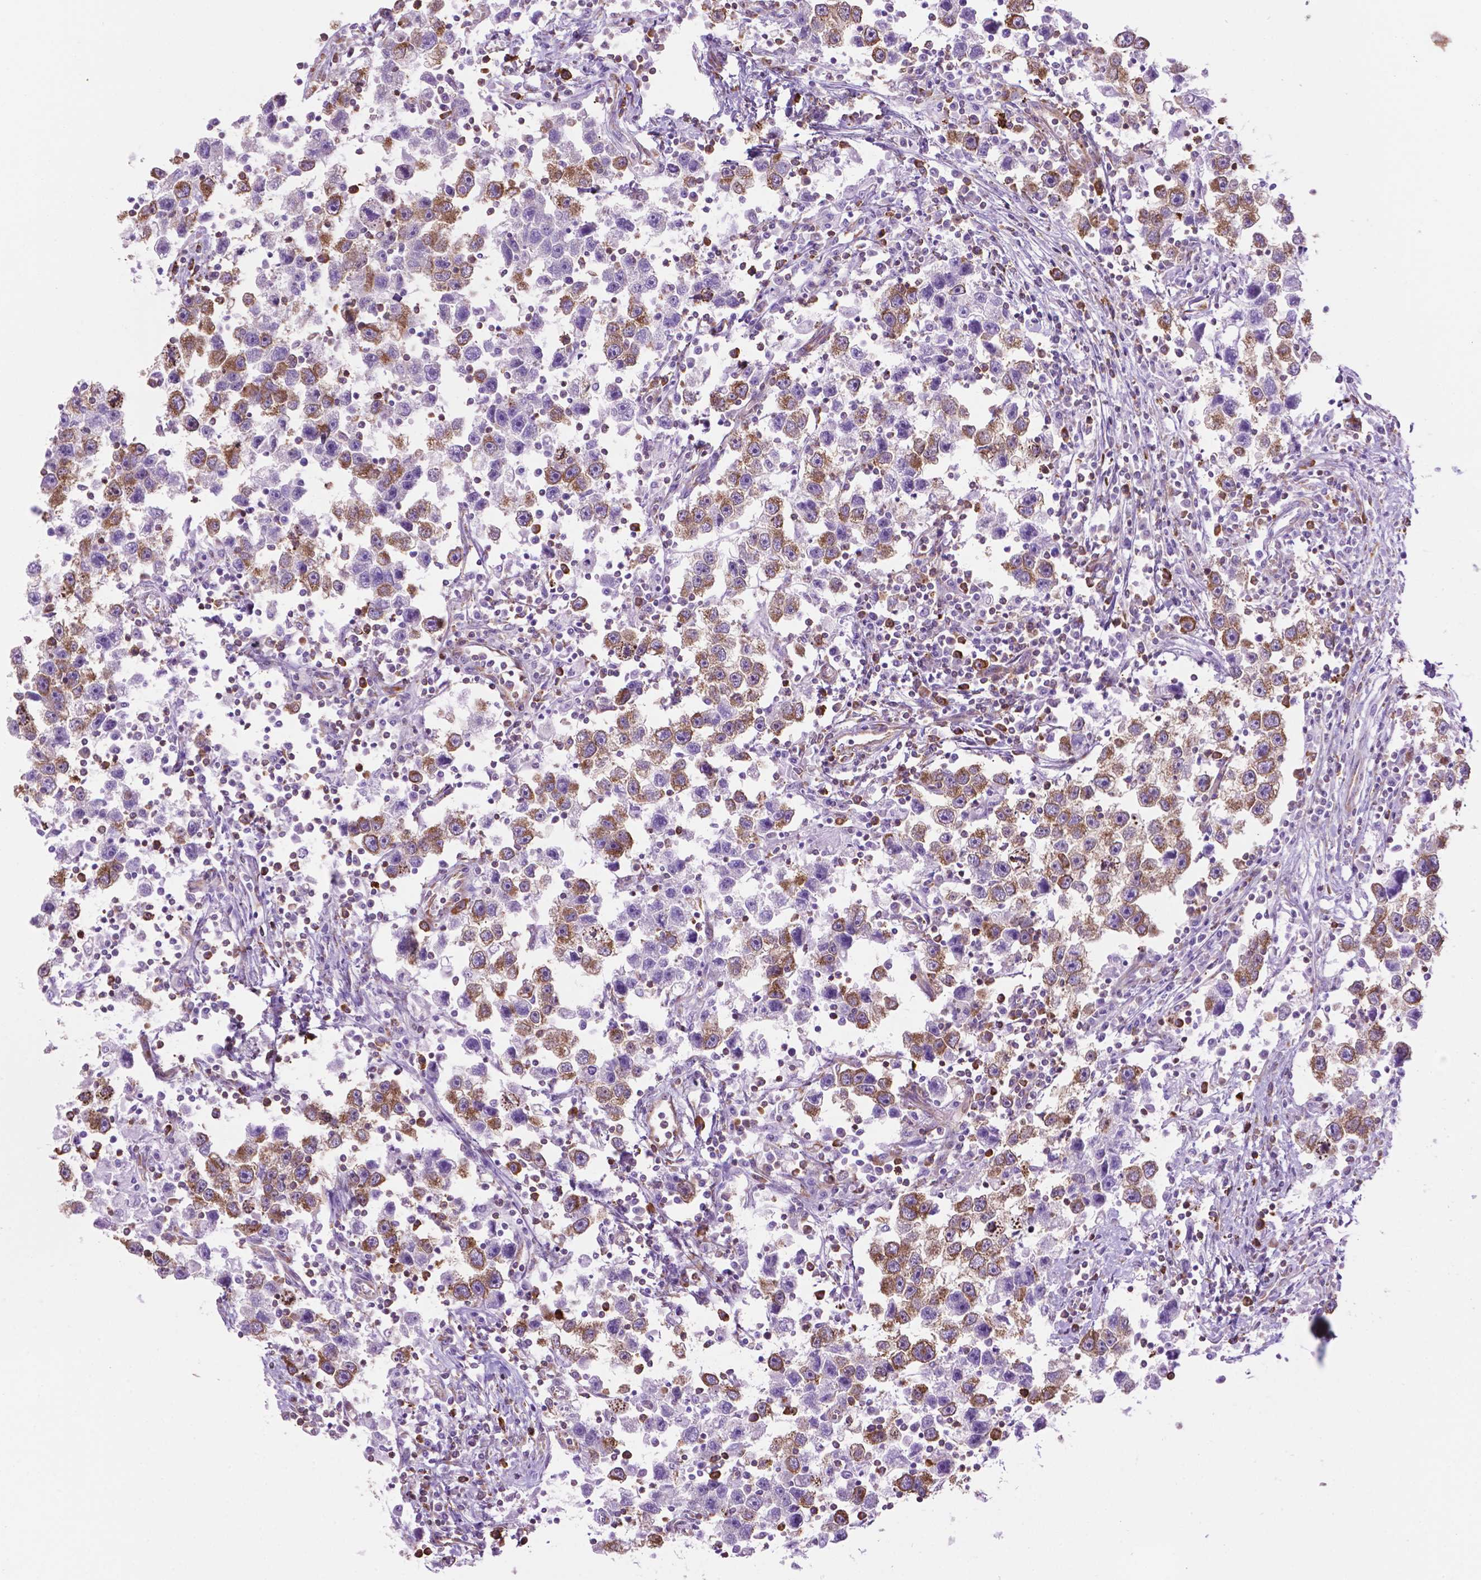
{"staining": {"intensity": "moderate", "quantity": "25%-75%", "location": "cytoplasmic/membranous"}, "tissue": "testis cancer", "cell_type": "Tumor cells", "image_type": "cancer", "snomed": [{"axis": "morphology", "description": "Seminoma, NOS"}, {"axis": "topography", "description": "Testis"}], "caption": "Human testis seminoma stained for a protein (brown) exhibits moderate cytoplasmic/membranous positive staining in about 25%-75% of tumor cells.", "gene": "RPL29", "patient": {"sex": "male", "age": 30}}